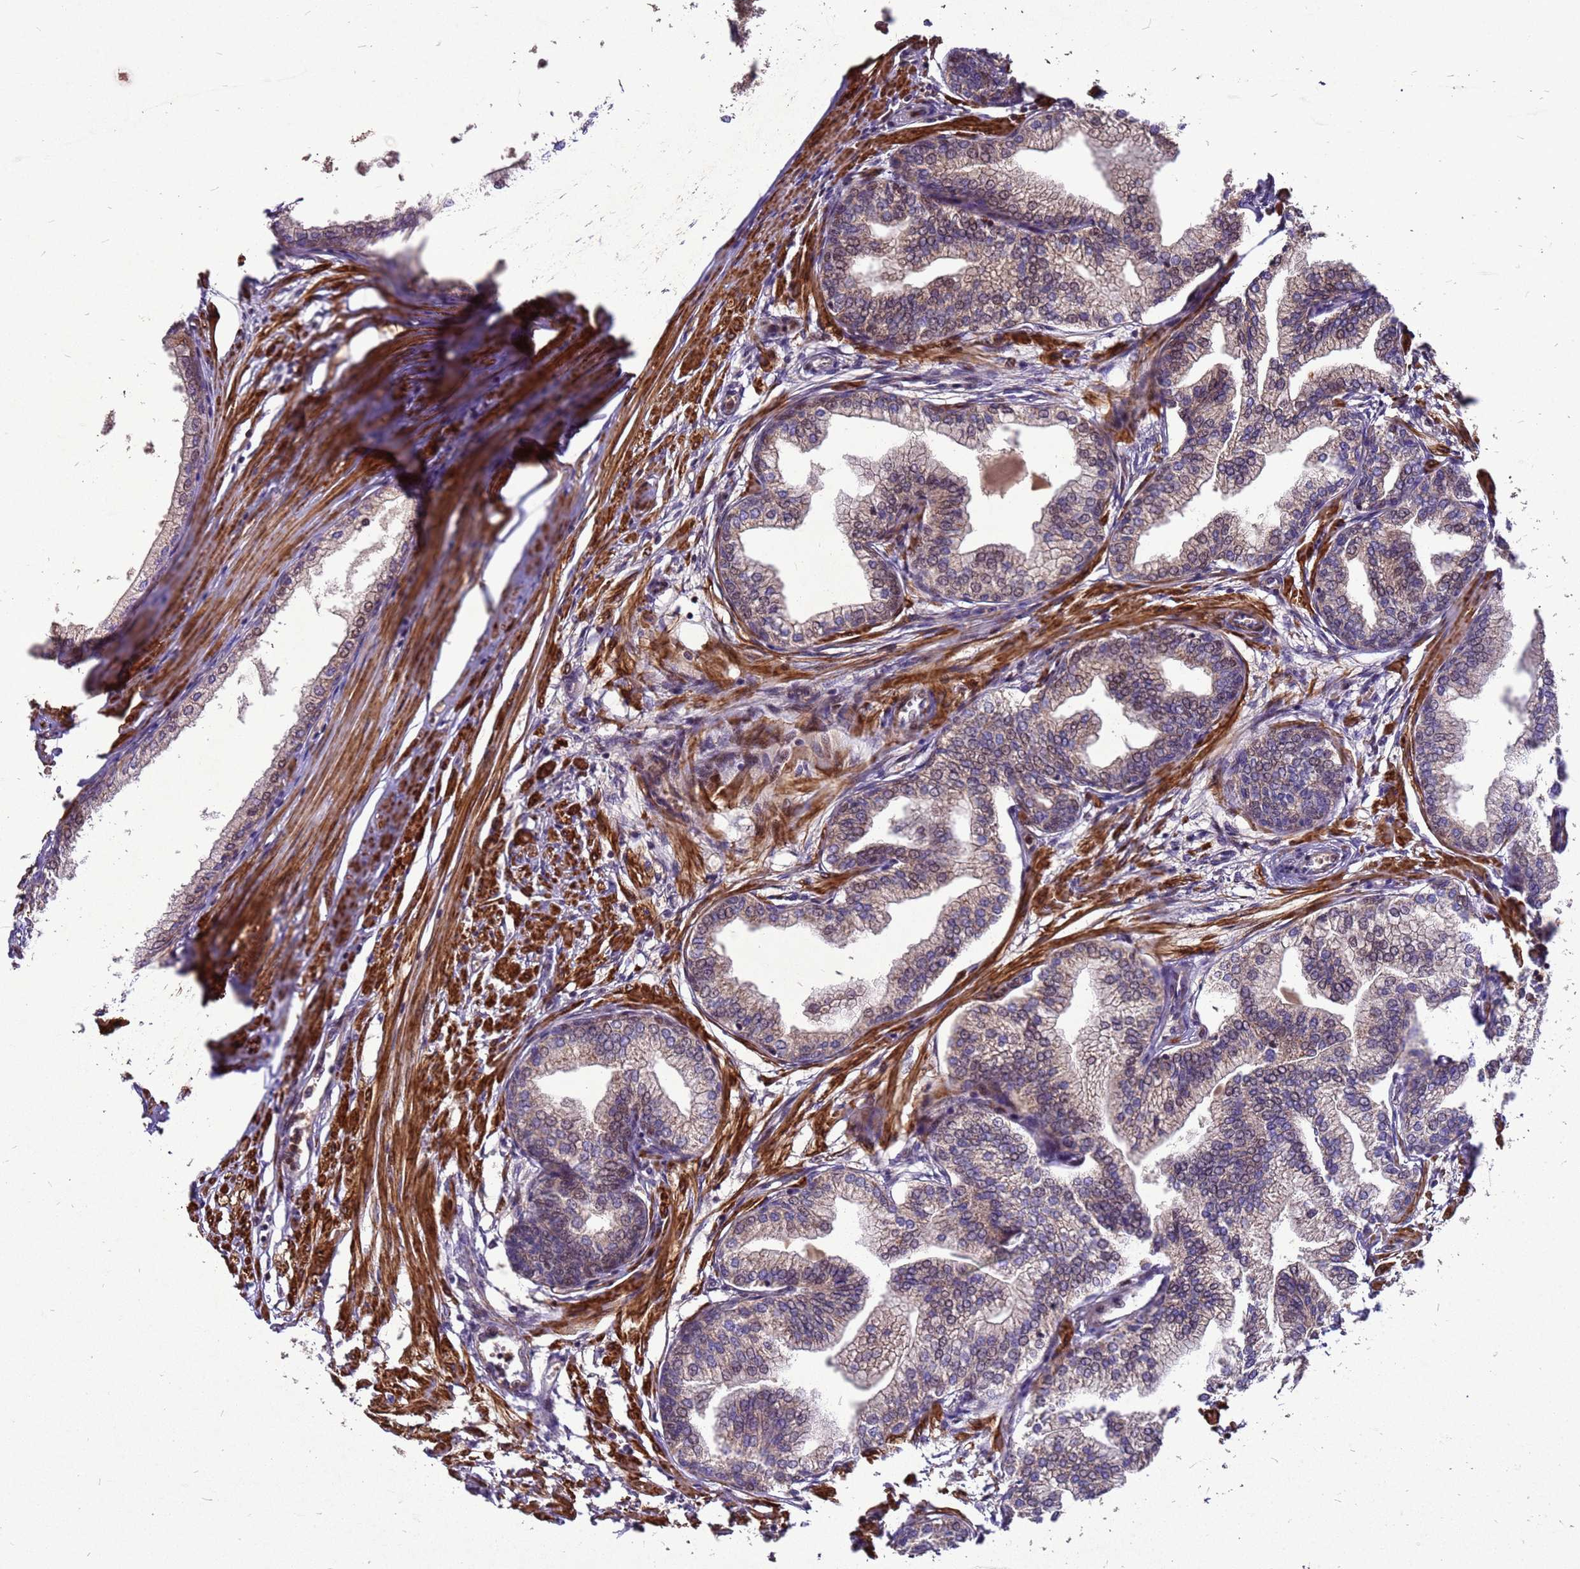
{"staining": {"intensity": "moderate", "quantity": "25%-75%", "location": "cytoplasmic/membranous,nuclear"}, "tissue": "prostate", "cell_type": "Glandular cells", "image_type": "normal", "snomed": [{"axis": "morphology", "description": "Normal tissue, NOS"}, {"axis": "morphology", "description": "Urothelial carcinoma, Low grade"}, {"axis": "topography", "description": "Urinary bladder"}, {"axis": "topography", "description": "Prostate"}], "caption": "Protein expression analysis of benign prostate displays moderate cytoplasmic/membranous,nuclear expression in approximately 25%-75% of glandular cells.", "gene": "RSPRY1", "patient": {"sex": "male", "age": 60}}